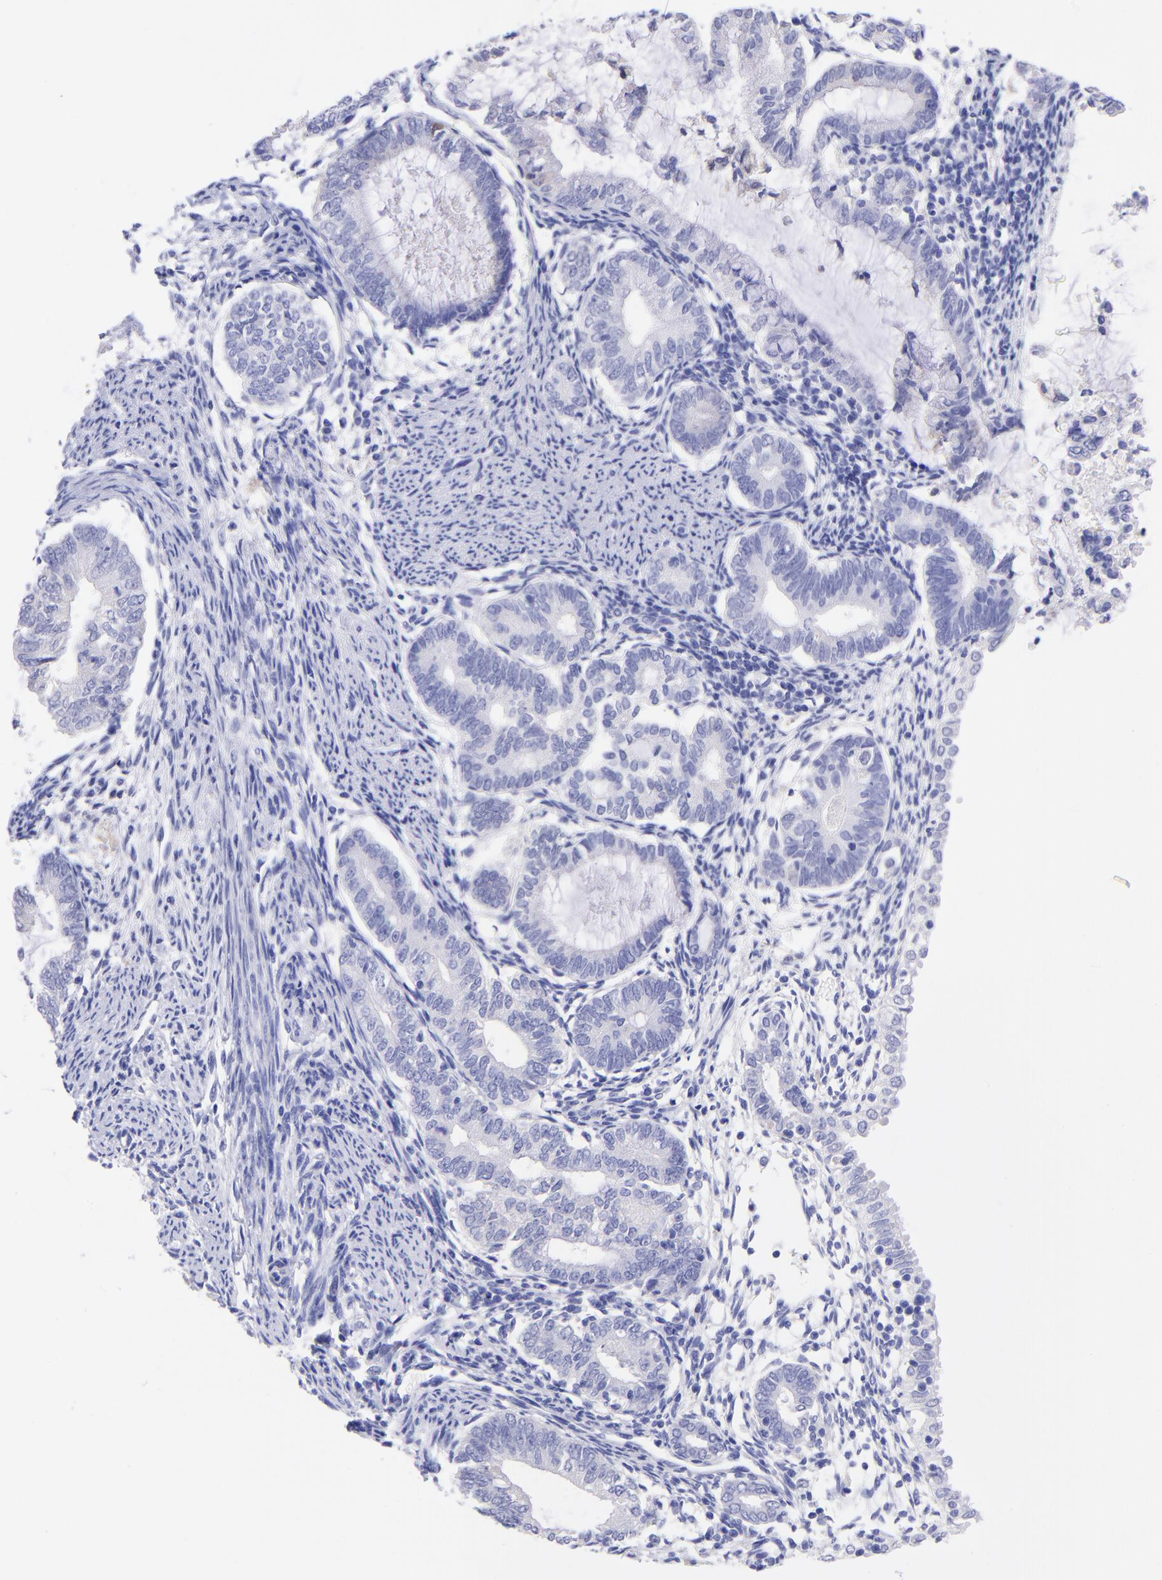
{"staining": {"intensity": "negative", "quantity": "none", "location": "none"}, "tissue": "endometrial cancer", "cell_type": "Tumor cells", "image_type": "cancer", "snomed": [{"axis": "morphology", "description": "Adenocarcinoma, NOS"}, {"axis": "topography", "description": "Endometrium"}], "caption": "This histopathology image is of adenocarcinoma (endometrial) stained with IHC to label a protein in brown with the nuclei are counter-stained blue. There is no expression in tumor cells. (DAB (3,3'-diaminobenzidine) immunohistochemistry with hematoxylin counter stain).", "gene": "RAB3B", "patient": {"sex": "female", "age": 63}}